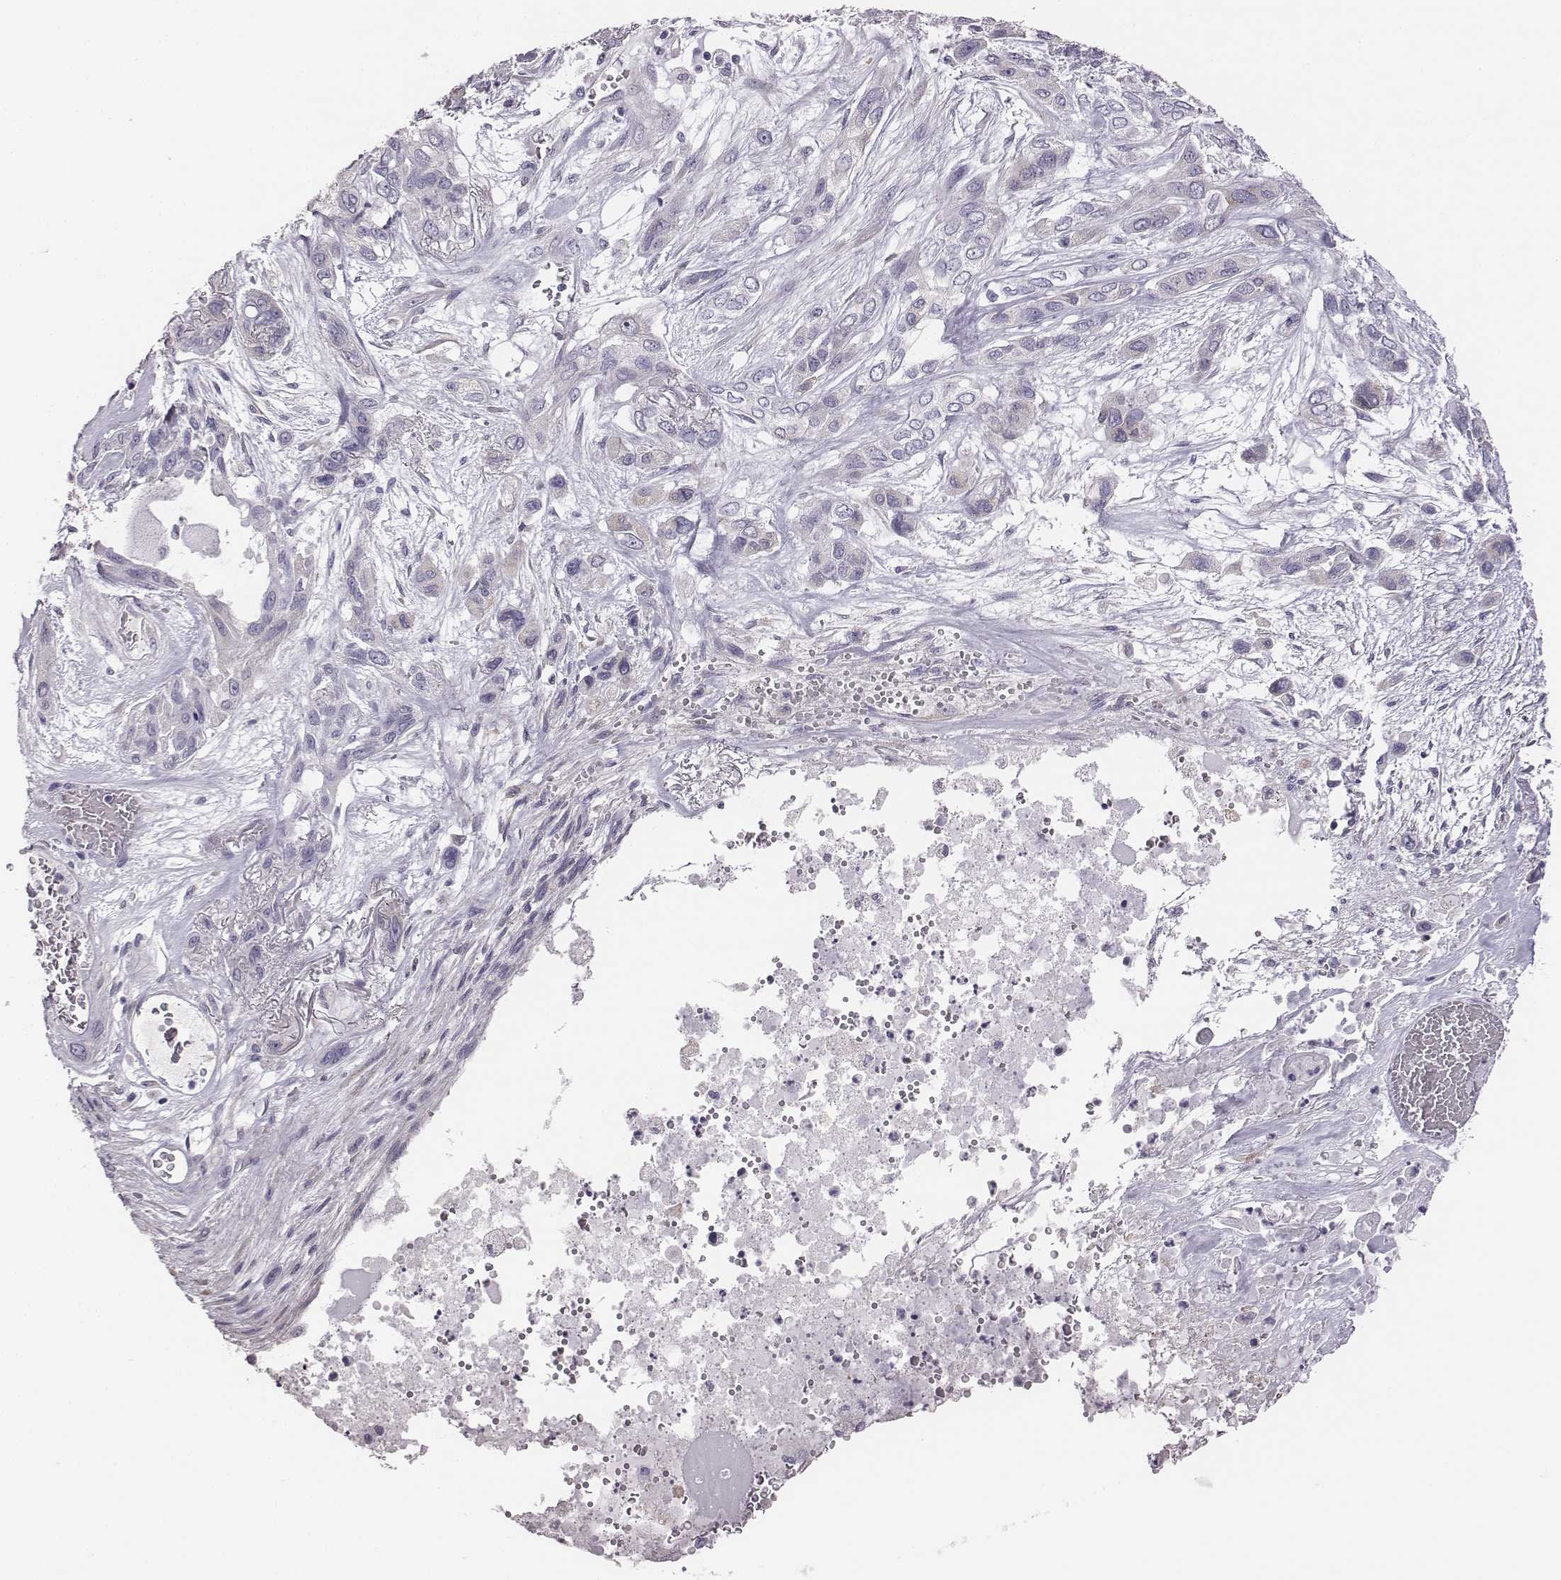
{"staining": {"intensity": "negative", "quantity": "none", "location": "none"}, "tissue": "lung cancer", "cell_type": "Tumor cells", "image_type": "cancer", "snomed": [{"axis": "morphology", "description": "Squamous cell carcinoma, NOS"}, {"axis": "topography", "description": "Lung"}], "caption": "This photomicrograph is of lung cancer (squamous cell carcinoma) stained with immunohistochemistry (IHC) to label a protein in brown with the nuclei are counter-stained blue. There is no expression in tumor cells. (Stains: DAB (3,3'-diaminobenzidine) immunohistochemistry with hematoxylin counter stain, Microscopy: brightfield microscopy at high magnification).", "gene": "GUCA1A", "patient": {"sex": "female", "age": 70}}